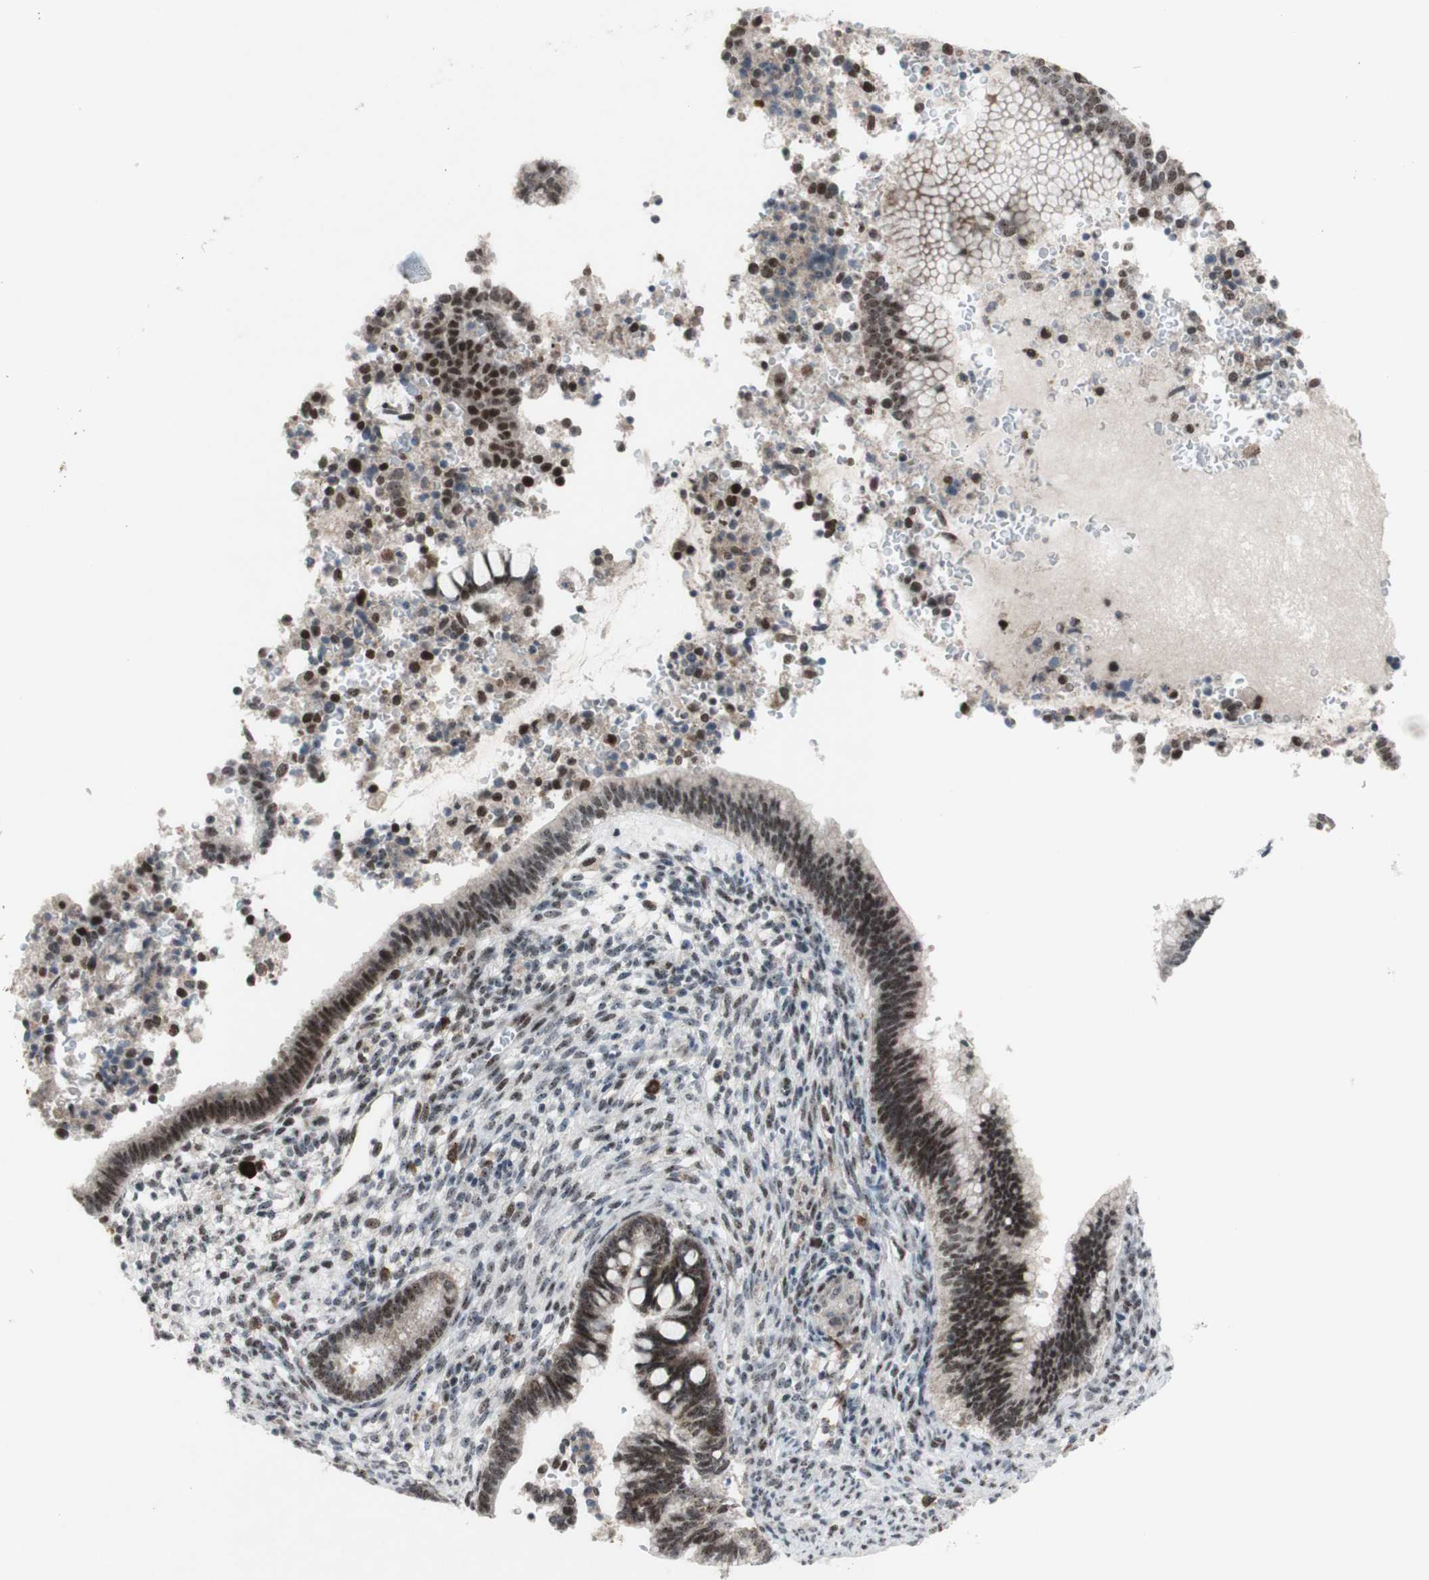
{"staining": {"intensity": "moderate", "quantity": ">75%", "location": "nuclear"}, "tissue": "cervical cancer", "cell_type": "Tumor cells", "image_type": "cancer", "snomed": [{"axis": "morphology", "description": "Adenocarcinoma, NOS"}, {"axis": "topography", "description": "Cervix"}], "caption": "This is a histology image of IHC staining of cervical adenocarcinoma, which shows moderate expression in the nuclear of tumor cells.", "gene": "POLR1A", "patient": {"sex": "female", "age": 44}}